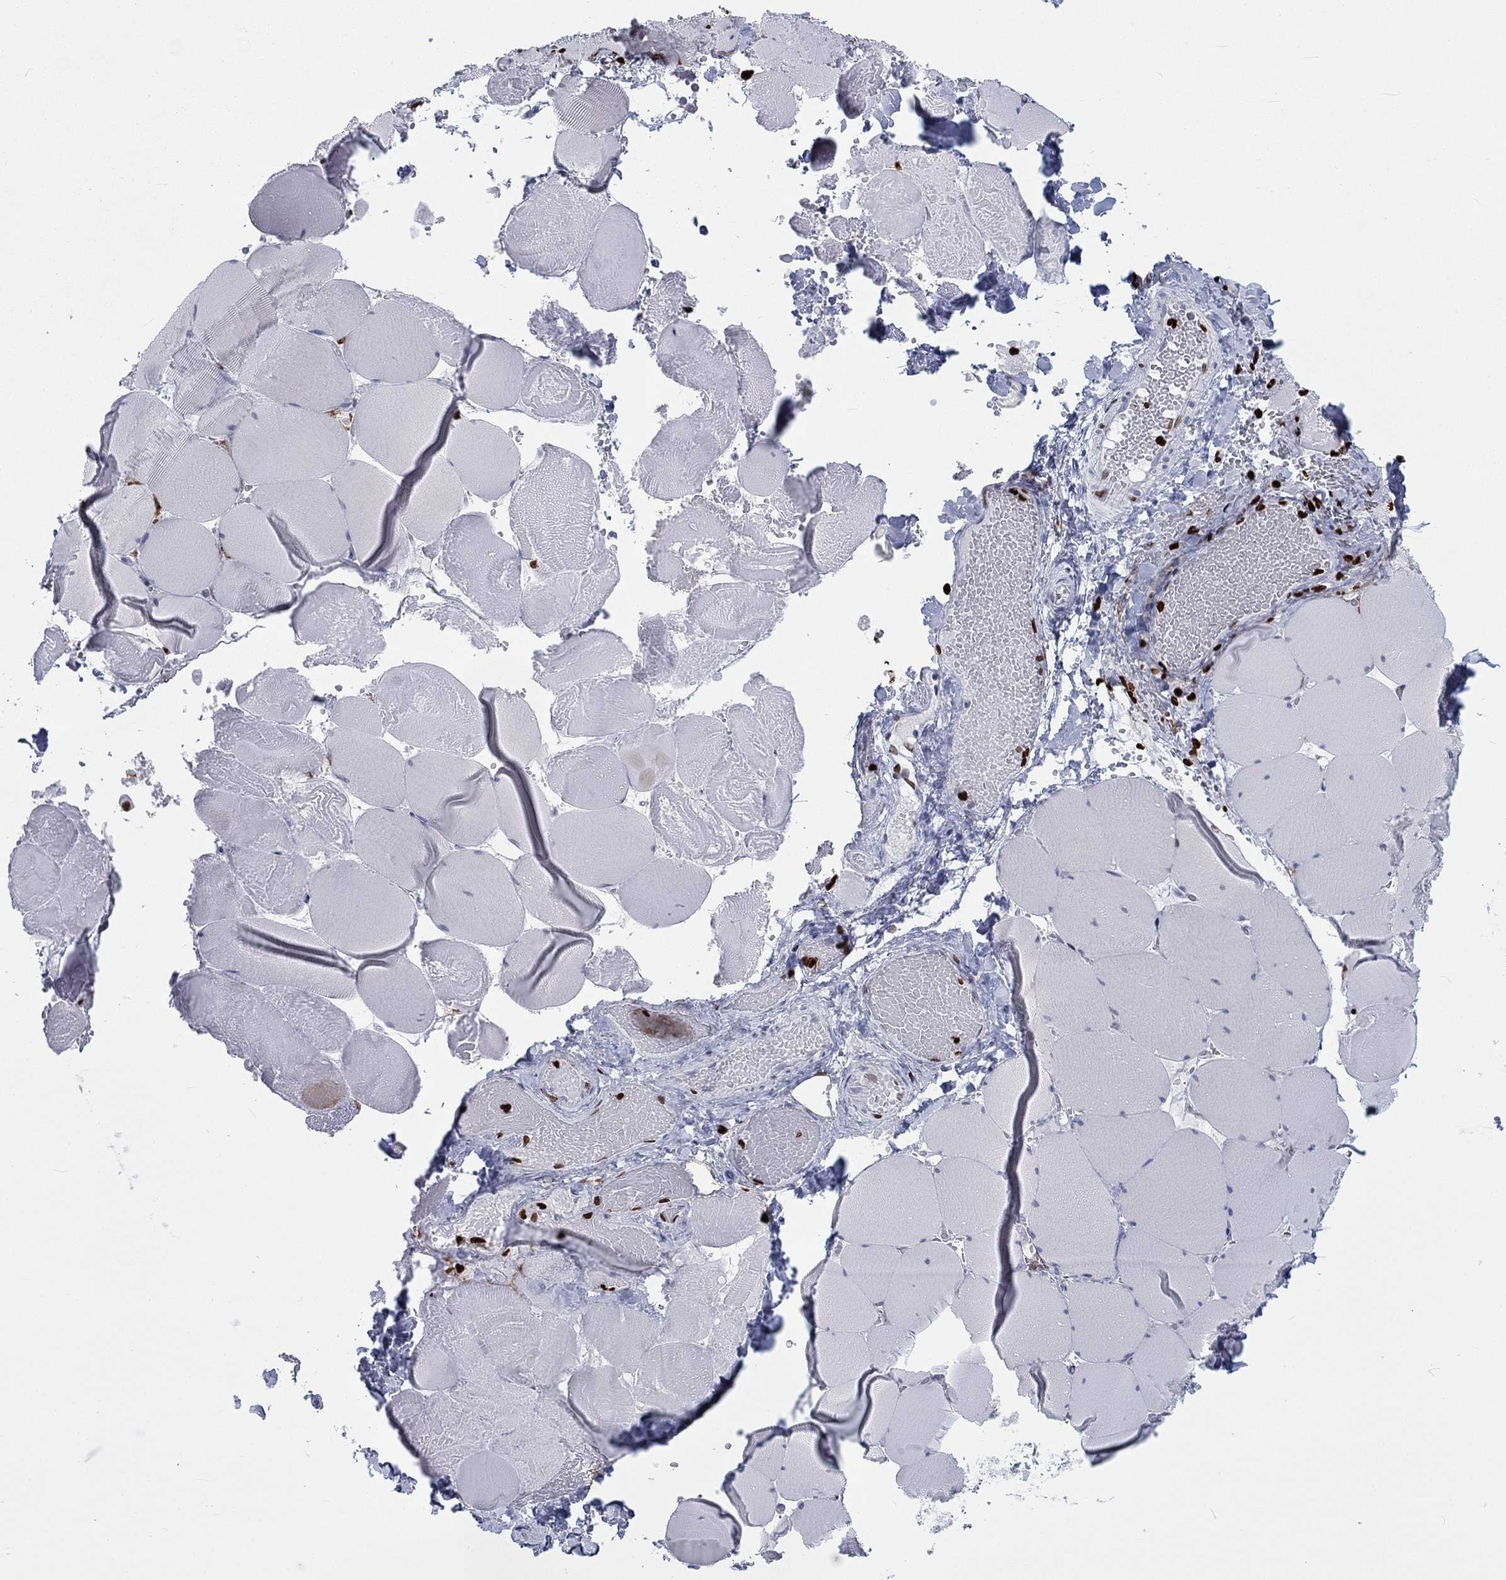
{"staining": {"intensity": "strong", "quantity": "<25%", "location": "nuclear"}, "tissue": "skeletal muscle", "cell_type": "Myocytes", "image_type": "normal", "snomed": [{"axis": "morphology", "description": "Normal tissue, NOS"}, {"axis": "morphology", "description": "Malignant melanoma, Metastatic site"}, {"axis": "topography", "description": "Skeletal muscle"}], "caption": "The image shows immunohistochemical staining of benign skeletal muscle. There is strong nuclear expression is seen in approximately <25% of myocytes. Nuclei are stained in blue.", "gene": "H1", "patient": {"sex": "male", "age": 50}}